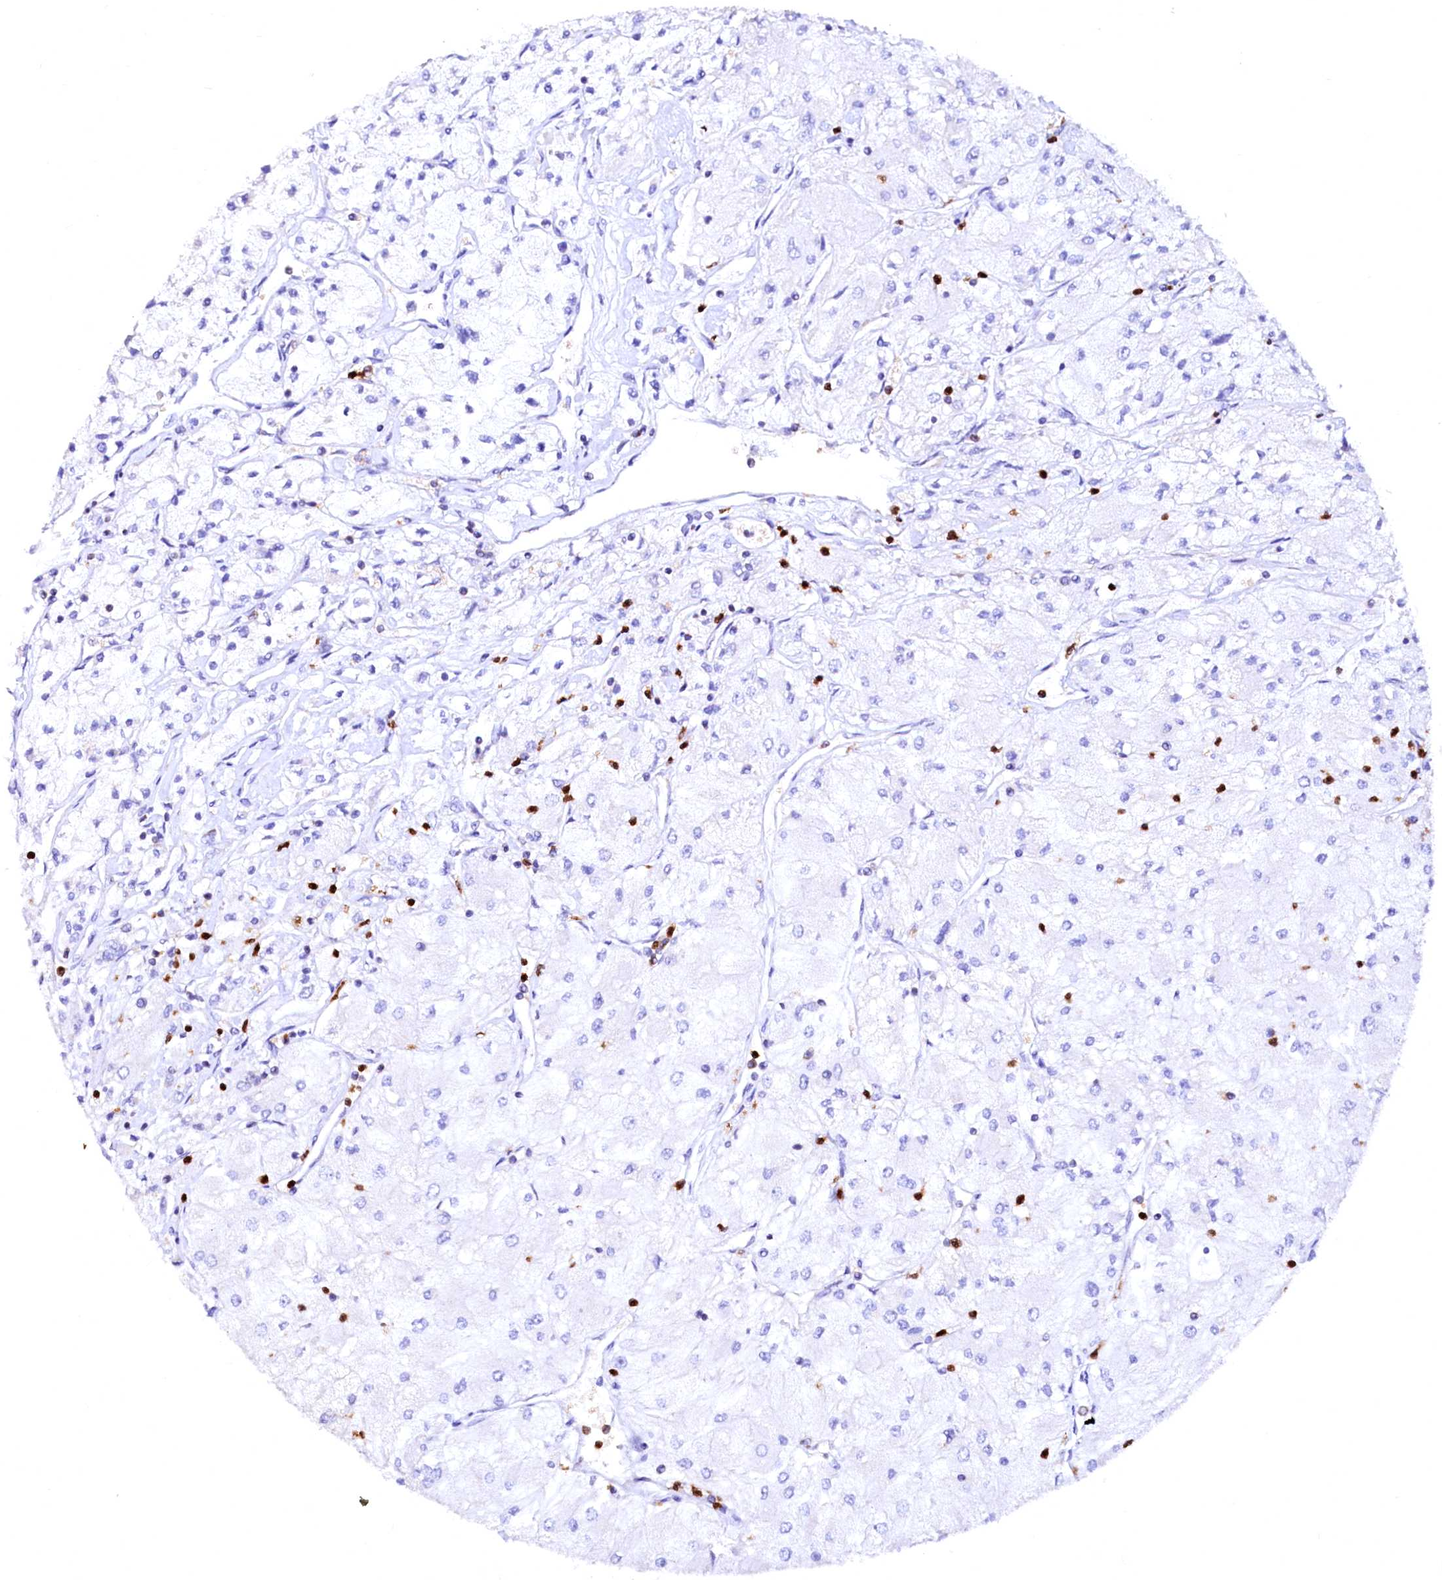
{"staining": {"intensity": "negative", "quantity": "none", "location": "none"}, "tissue": "renal cancer", "cell_type": "Tumor cells", "image_type": "cancer", "snomed": [{"axis": "morphology", "description": "Adenocarcinoma, NOS"}, {"axis": "topography", "description": "Kidney"}], "caption": "Immunohistochemistry (IHC) of human renal adenocarcinoma shows no positivity in tumor cells.", "gene": "RAB27A", "patient": {"sex": "male", "age": 80}}